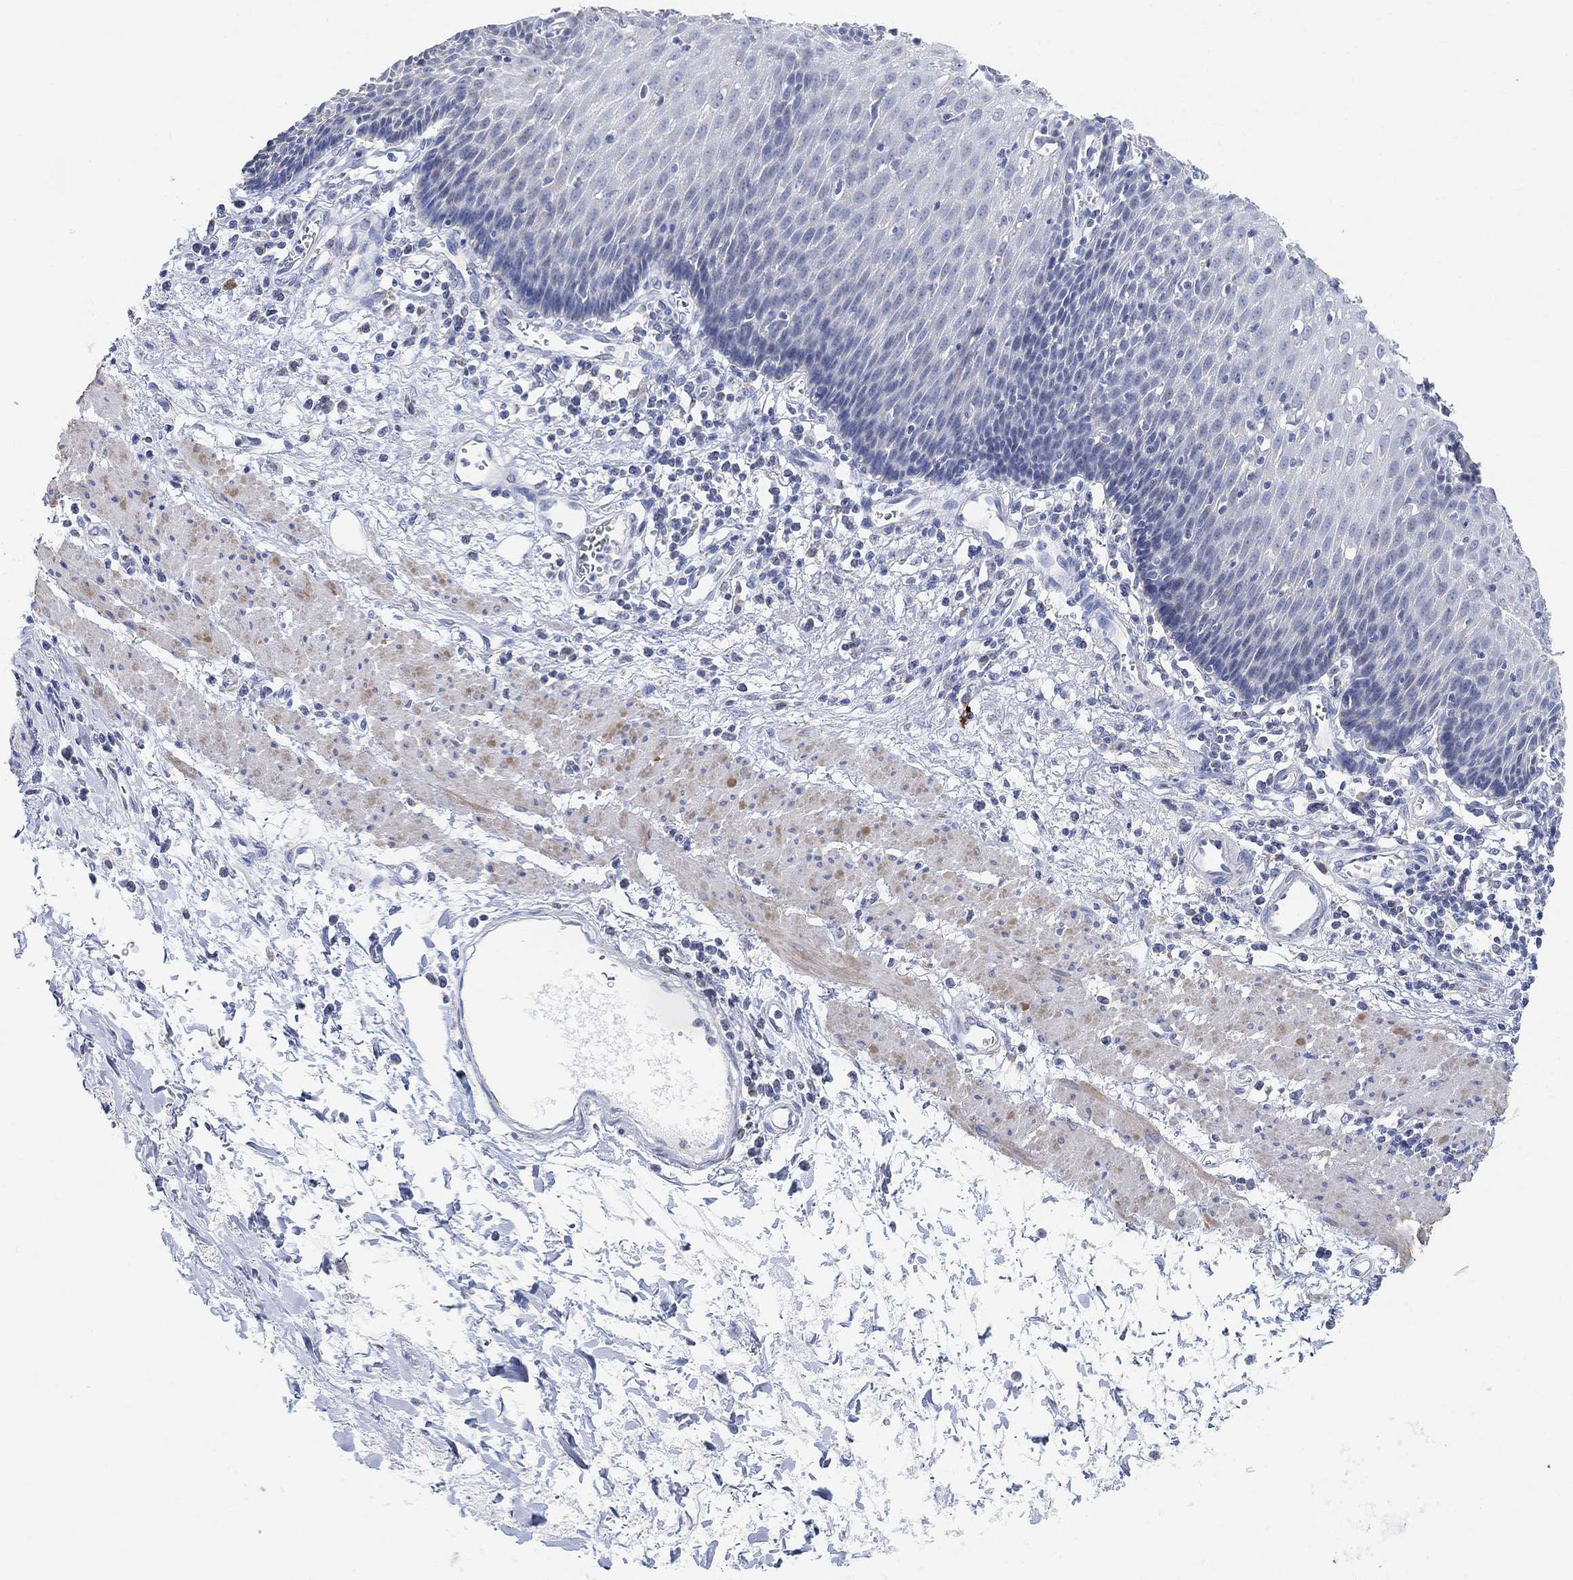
{"staining": {"intensity": "negative", "quantity": "none", "location": "none"}, "tissue": "esophagus", "cell_type": "Squamous epithelial cells", "image_type": "normal", "snomed": [{"axis": "morphology", "description": "Normal tissue, NOS"}, {"axis": "topography", "description": "Esophagus"}], "caption": "Immunohistochemistry (IHC) micrograph of normal human esophagus stained for a protein (brown), which reveals no staining in squamous epithelial cells.", "gene": "SYT12", "patient": {"sex": "male", "age": 57}}